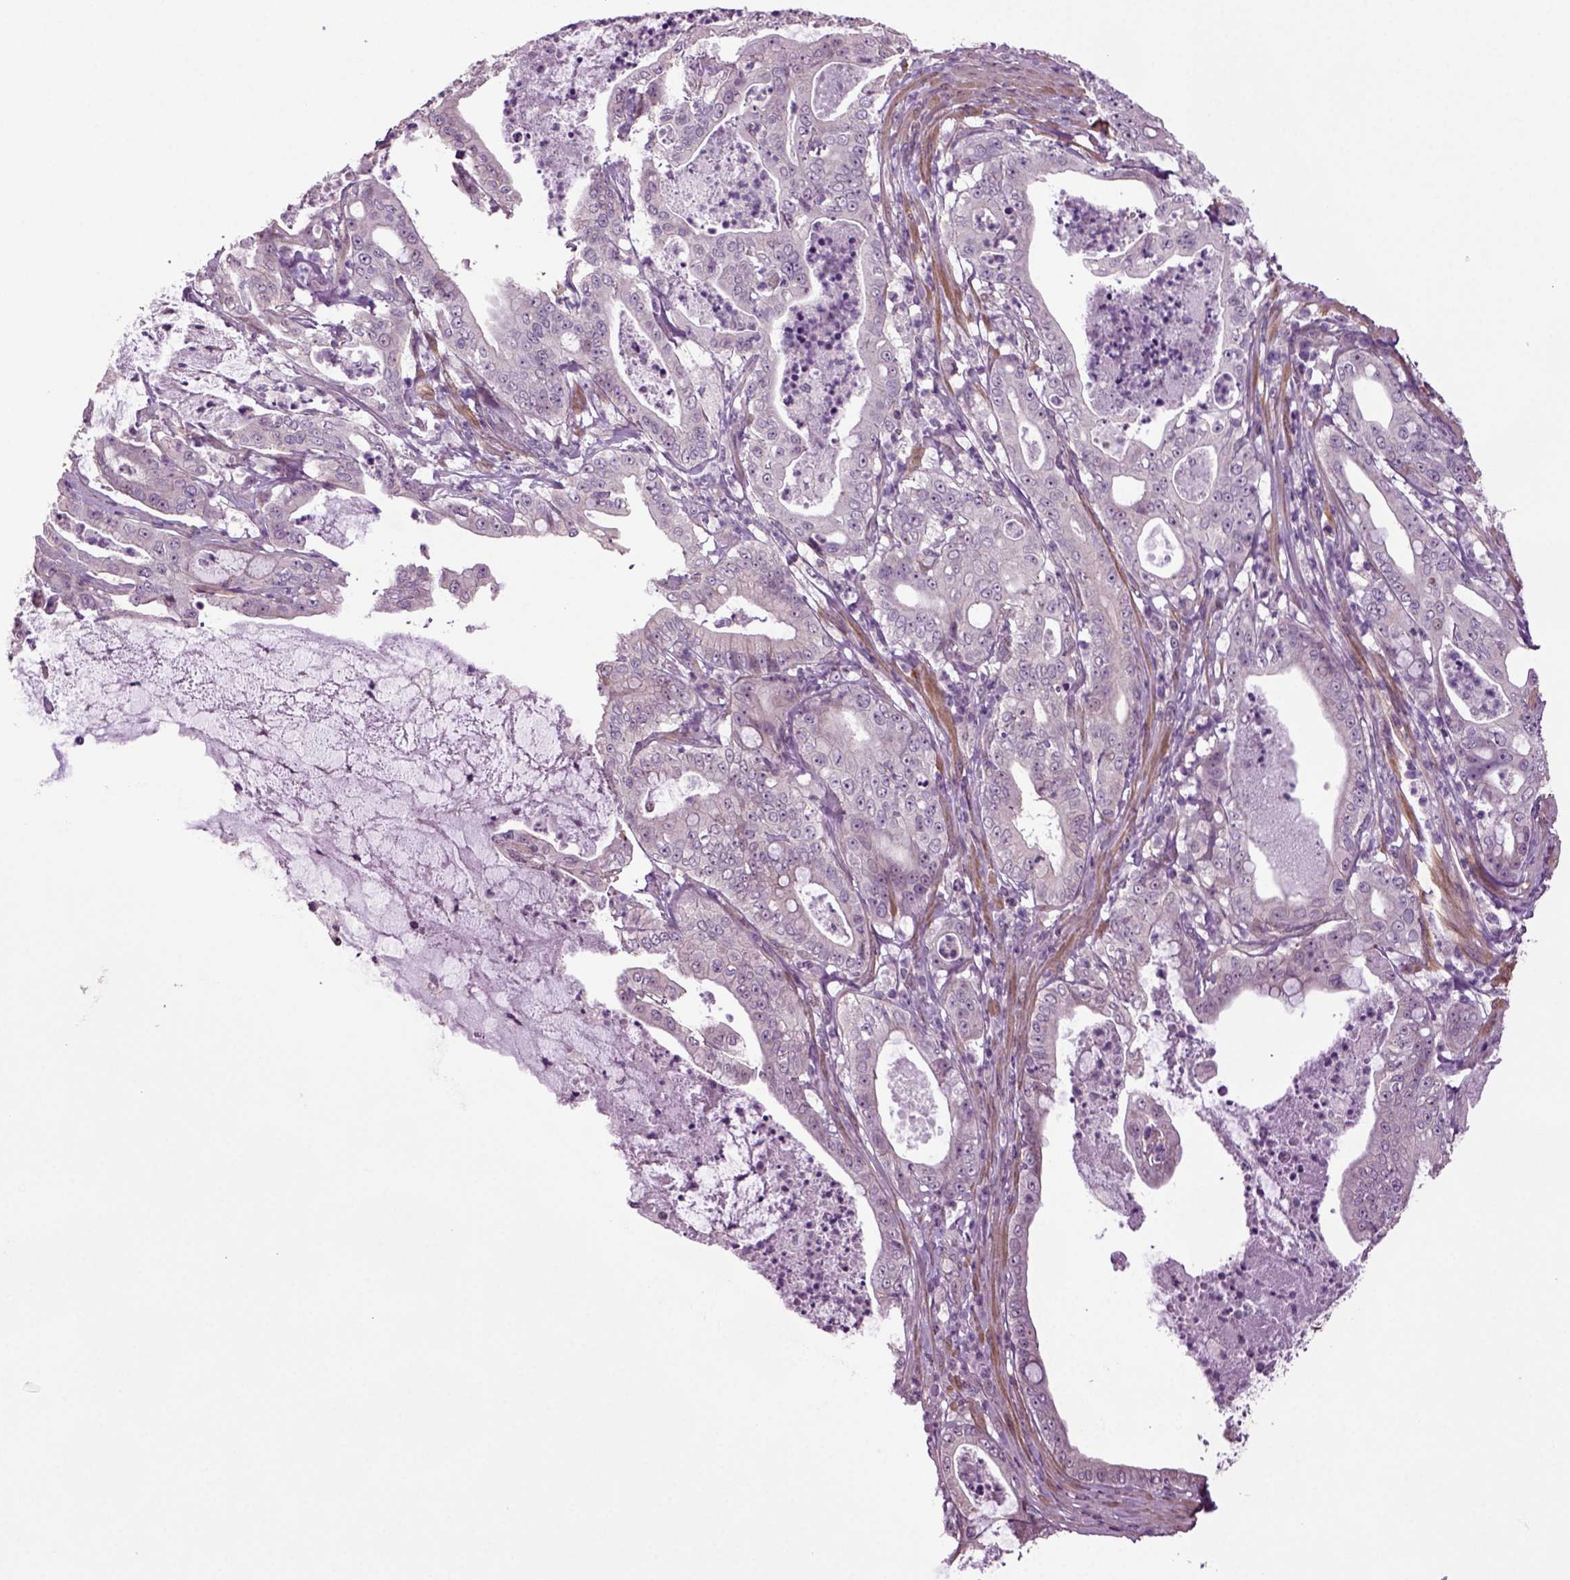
{"staining": {"intensity": "negative", "quantity": "none", "location": "none"}, "tissue": "pancreatic cancer", "cell_type": "Tumor cells", "image_type": "cancer", "snomed": [{"axis": "morphology", "description": "Adenocarcinoma, NOS"}, {"axis": "topography", "description": "Pancreas"}], "caption": "IHC photomicrograph of neoplastic tissue: pancreatic cancer (adenocarcinoma) stained with DAB displays no significant protein expression in tumor cells. The staining was performed using DAB to visualize the protein expression in brown, while the nuclei were stained in blue with hematoxylin (Magnification: 20x).", "gene": "HAGHL", "patient": {"sex": "male", "age": 71}}